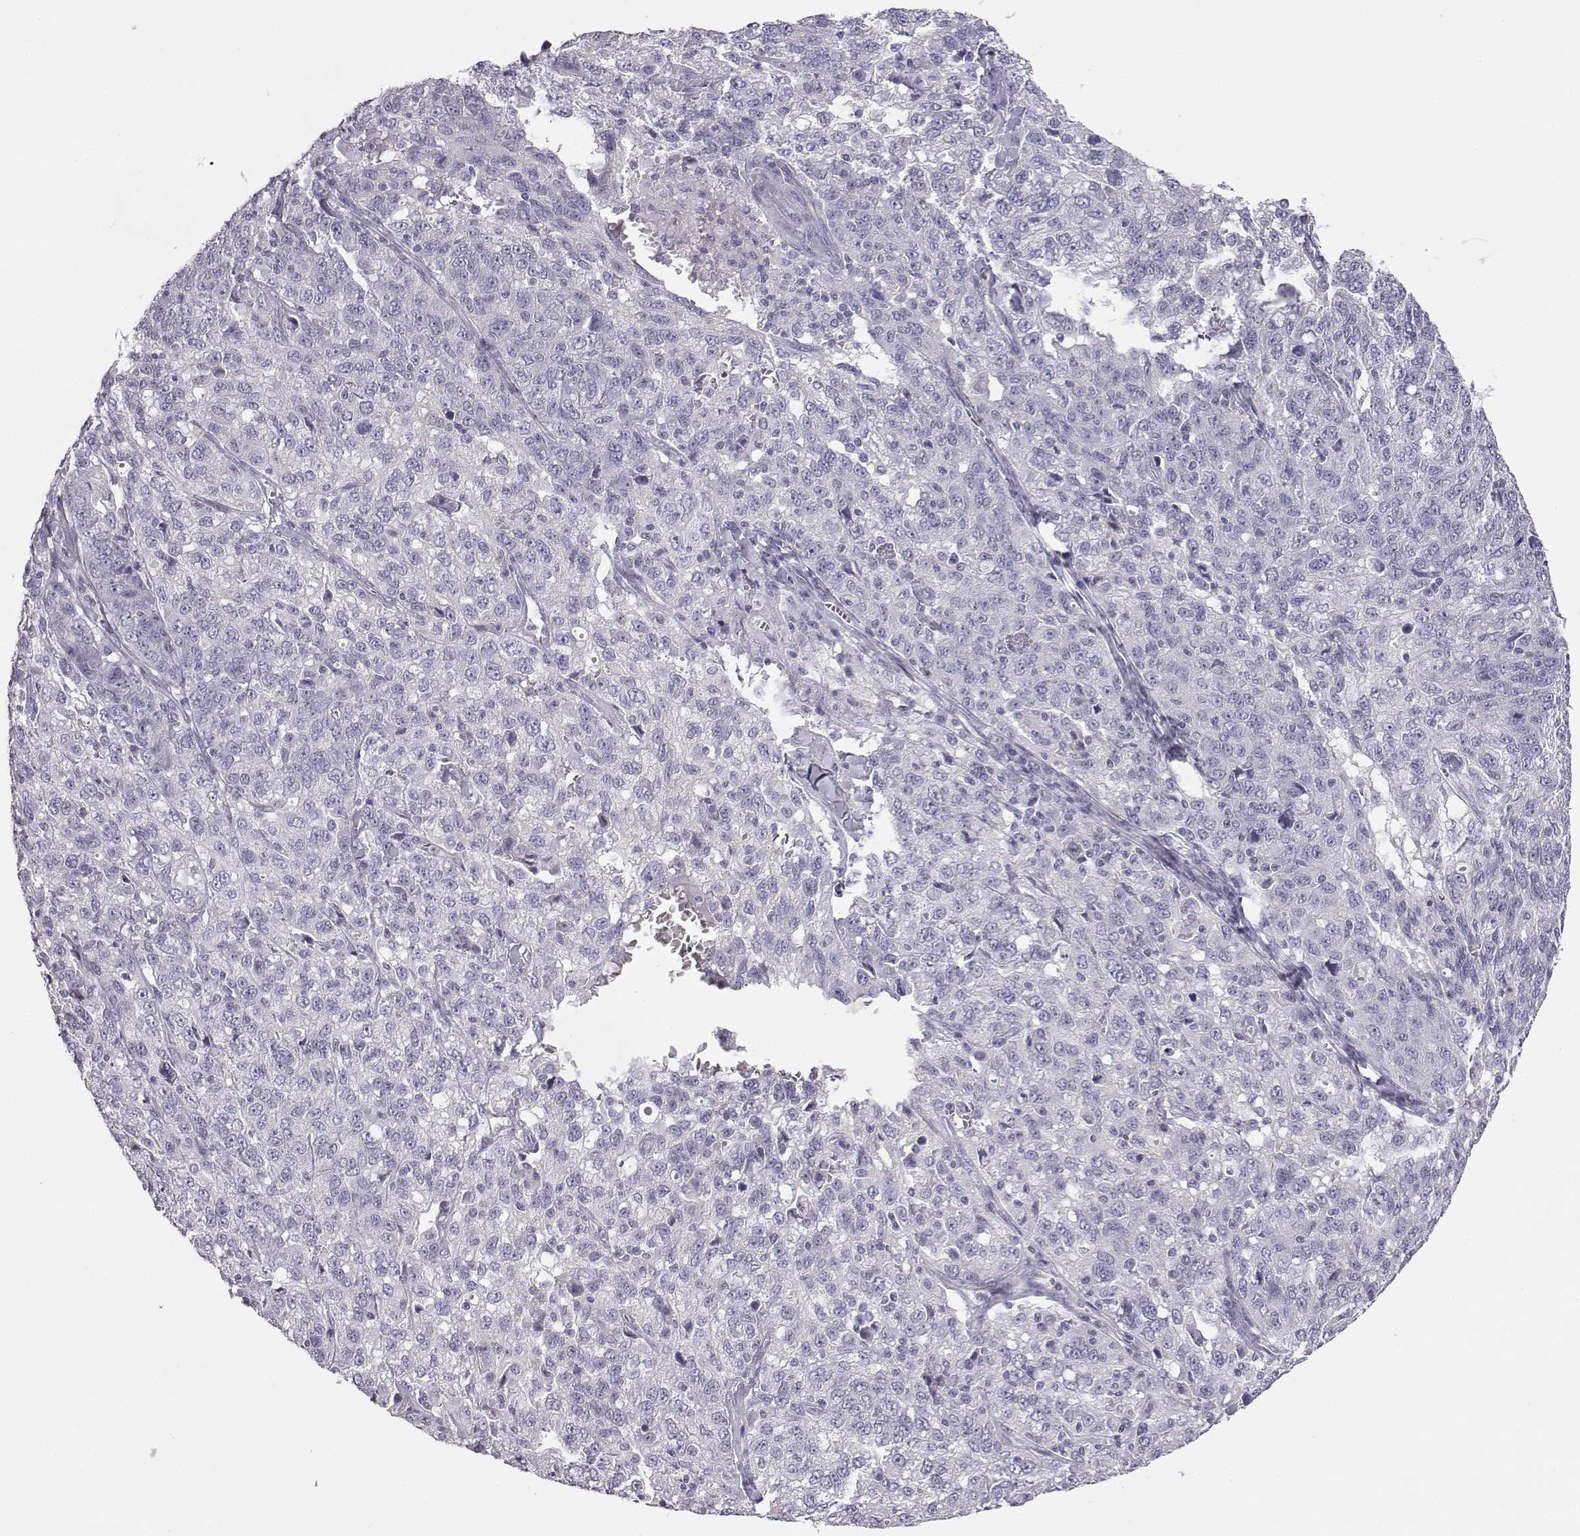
{"staining": {"intensity": "negative", "quantity": "none", "location": "none"}, "tissue": "ovarian cancer", "cell_type": "Tumor cells", "image_type": "cancer", "snomed": [{"axis": "morphology", "description": "Cystadenocarcinoma, serous, NOS"}, {"axis": "topography", "description": "Ovary"}], "caption": "A photomicrograph of human ovarian serous cystadenocarcinoma is negative for staining in tumor cells.", "gene": "MYCBPAP", "patient": {"sex": "female", "age": 71}}